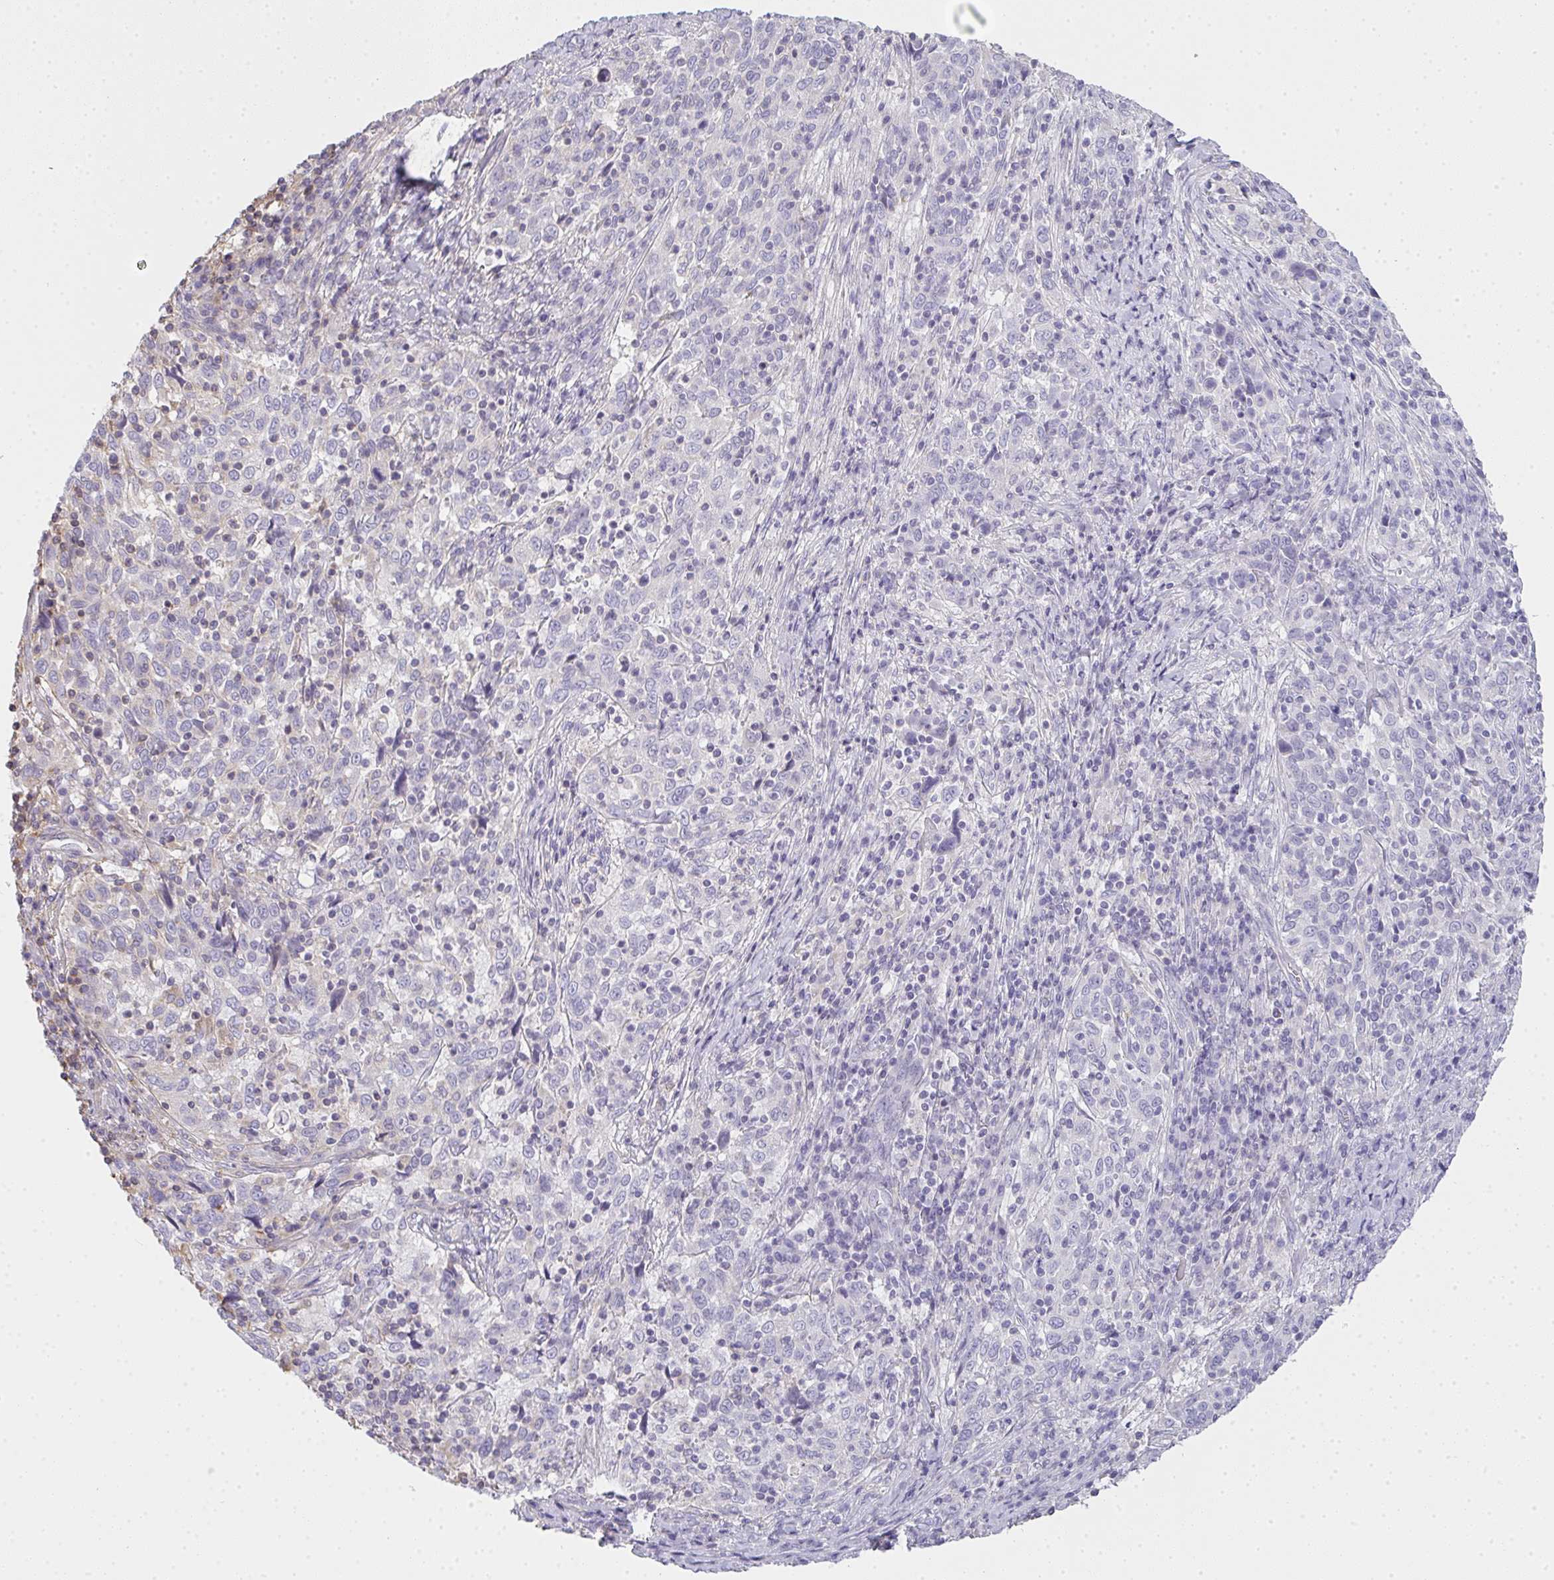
{"staining": {"intensity": "negative", "quantity": "none", "location": "none"}, "tissue": "cervical cancer", "cell_type": "Tumor cells", "image_type": "cancer", "snomed": [{"axis": "morphology", "description": "Squamous cell carcinoma, NOS"}, {"axis": "topography", "description": "Cervix"}], "caption": "Micrograph shows no significant protein expression in tumor cells of squamous cell carcinoma (cervical).", "gene": "GSDMB", "patient": {"sex": "female", "age": 46}}